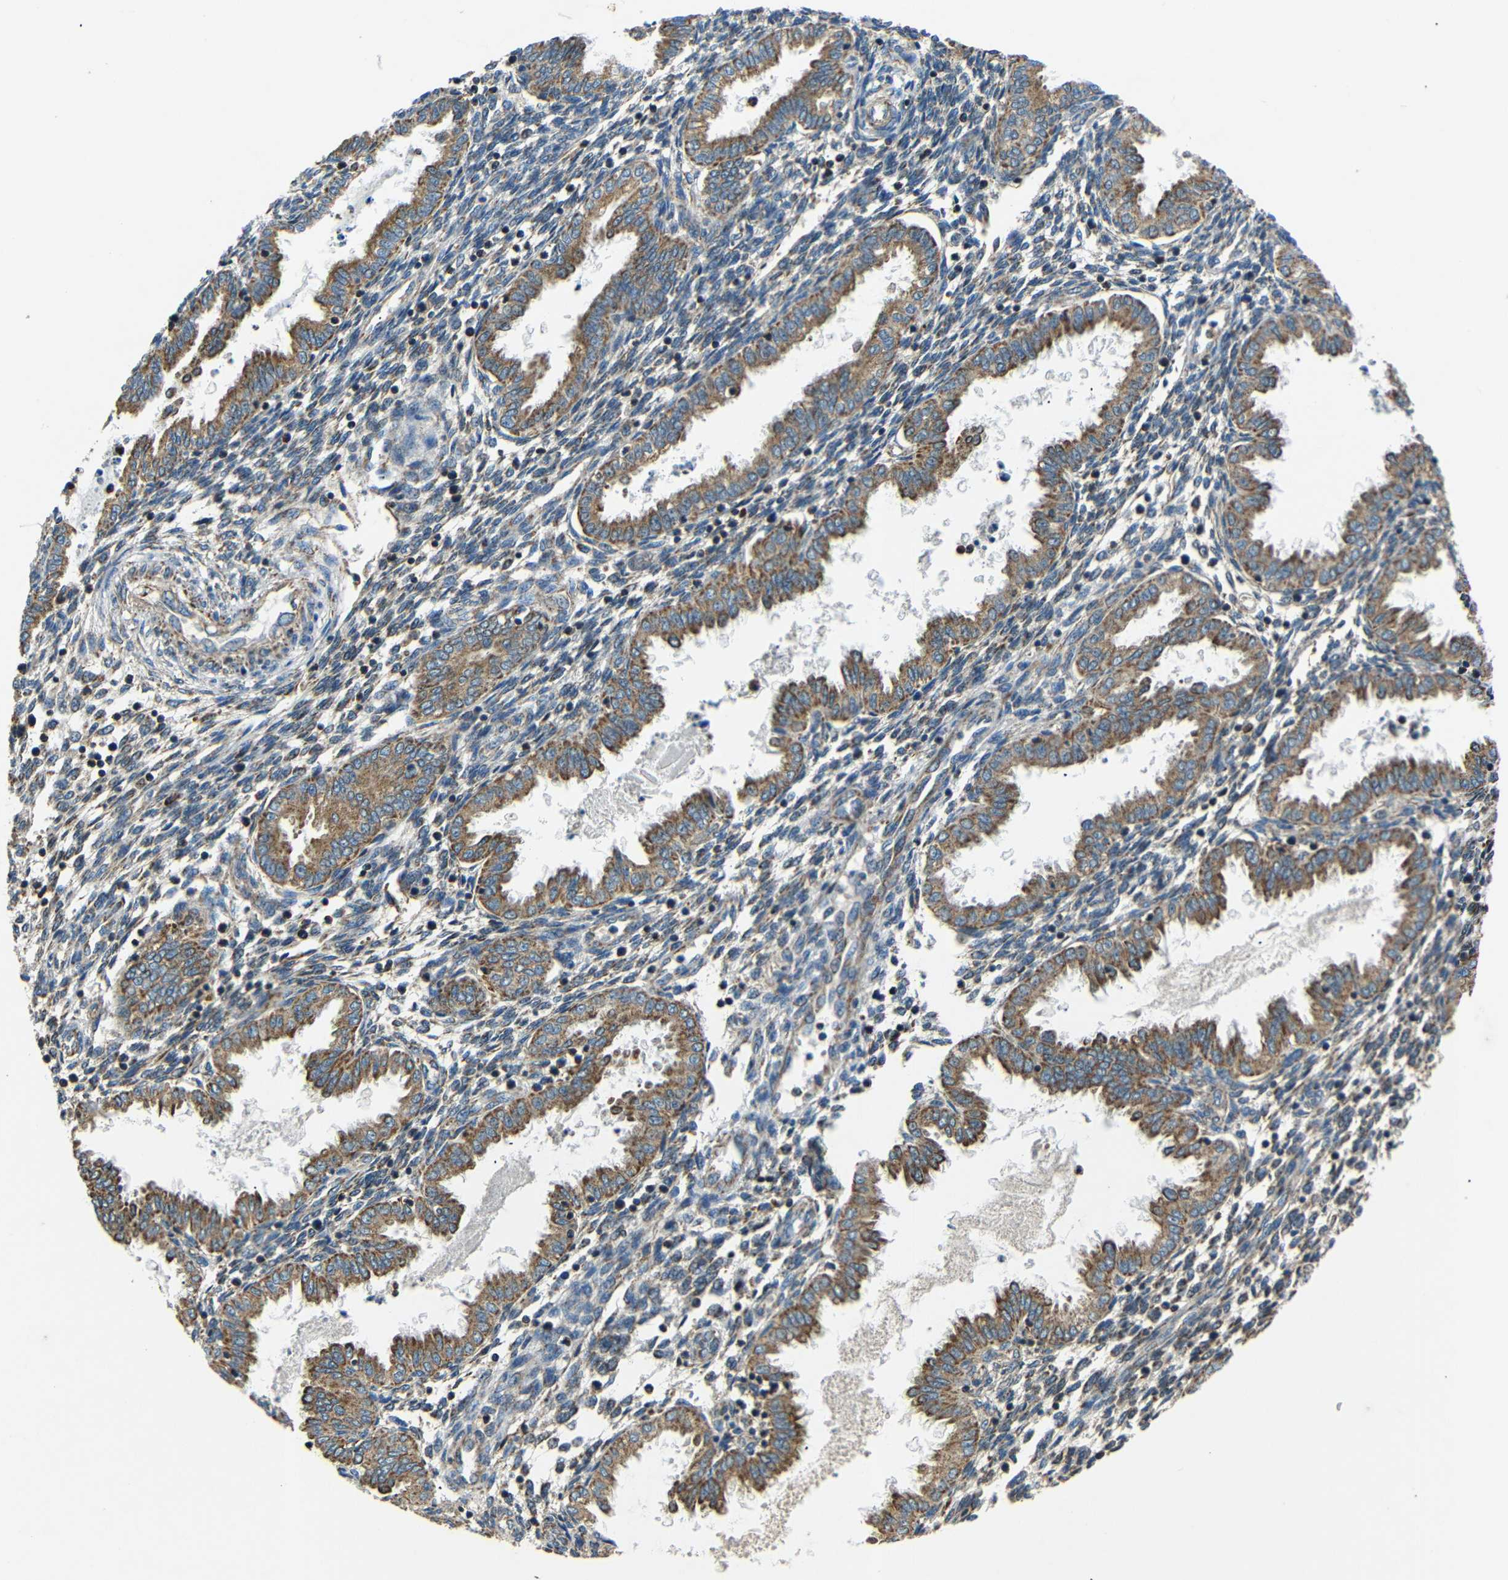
{"staining": {"intensity": "moderate", "quantity": "<25%", "location": "cytoplasmic/membranous"}, "tissue": "endometrium", "cell_type": "Cells in endometrial stroma", "image_type": "normal", "snomed": [{"axis": "morphology", "description": "Normal tissue, NOS"}, {"axis": "topography", "description": "Endometrium"}], "caption": "The photomicrograph demonstrates a brown stain indicating the presence of a protein in the cytoplasmic/membranous of cells in endometrial stroma in endometrium.", "gene": "NETO2", "patient": {"sex": "female", "age": 33}}